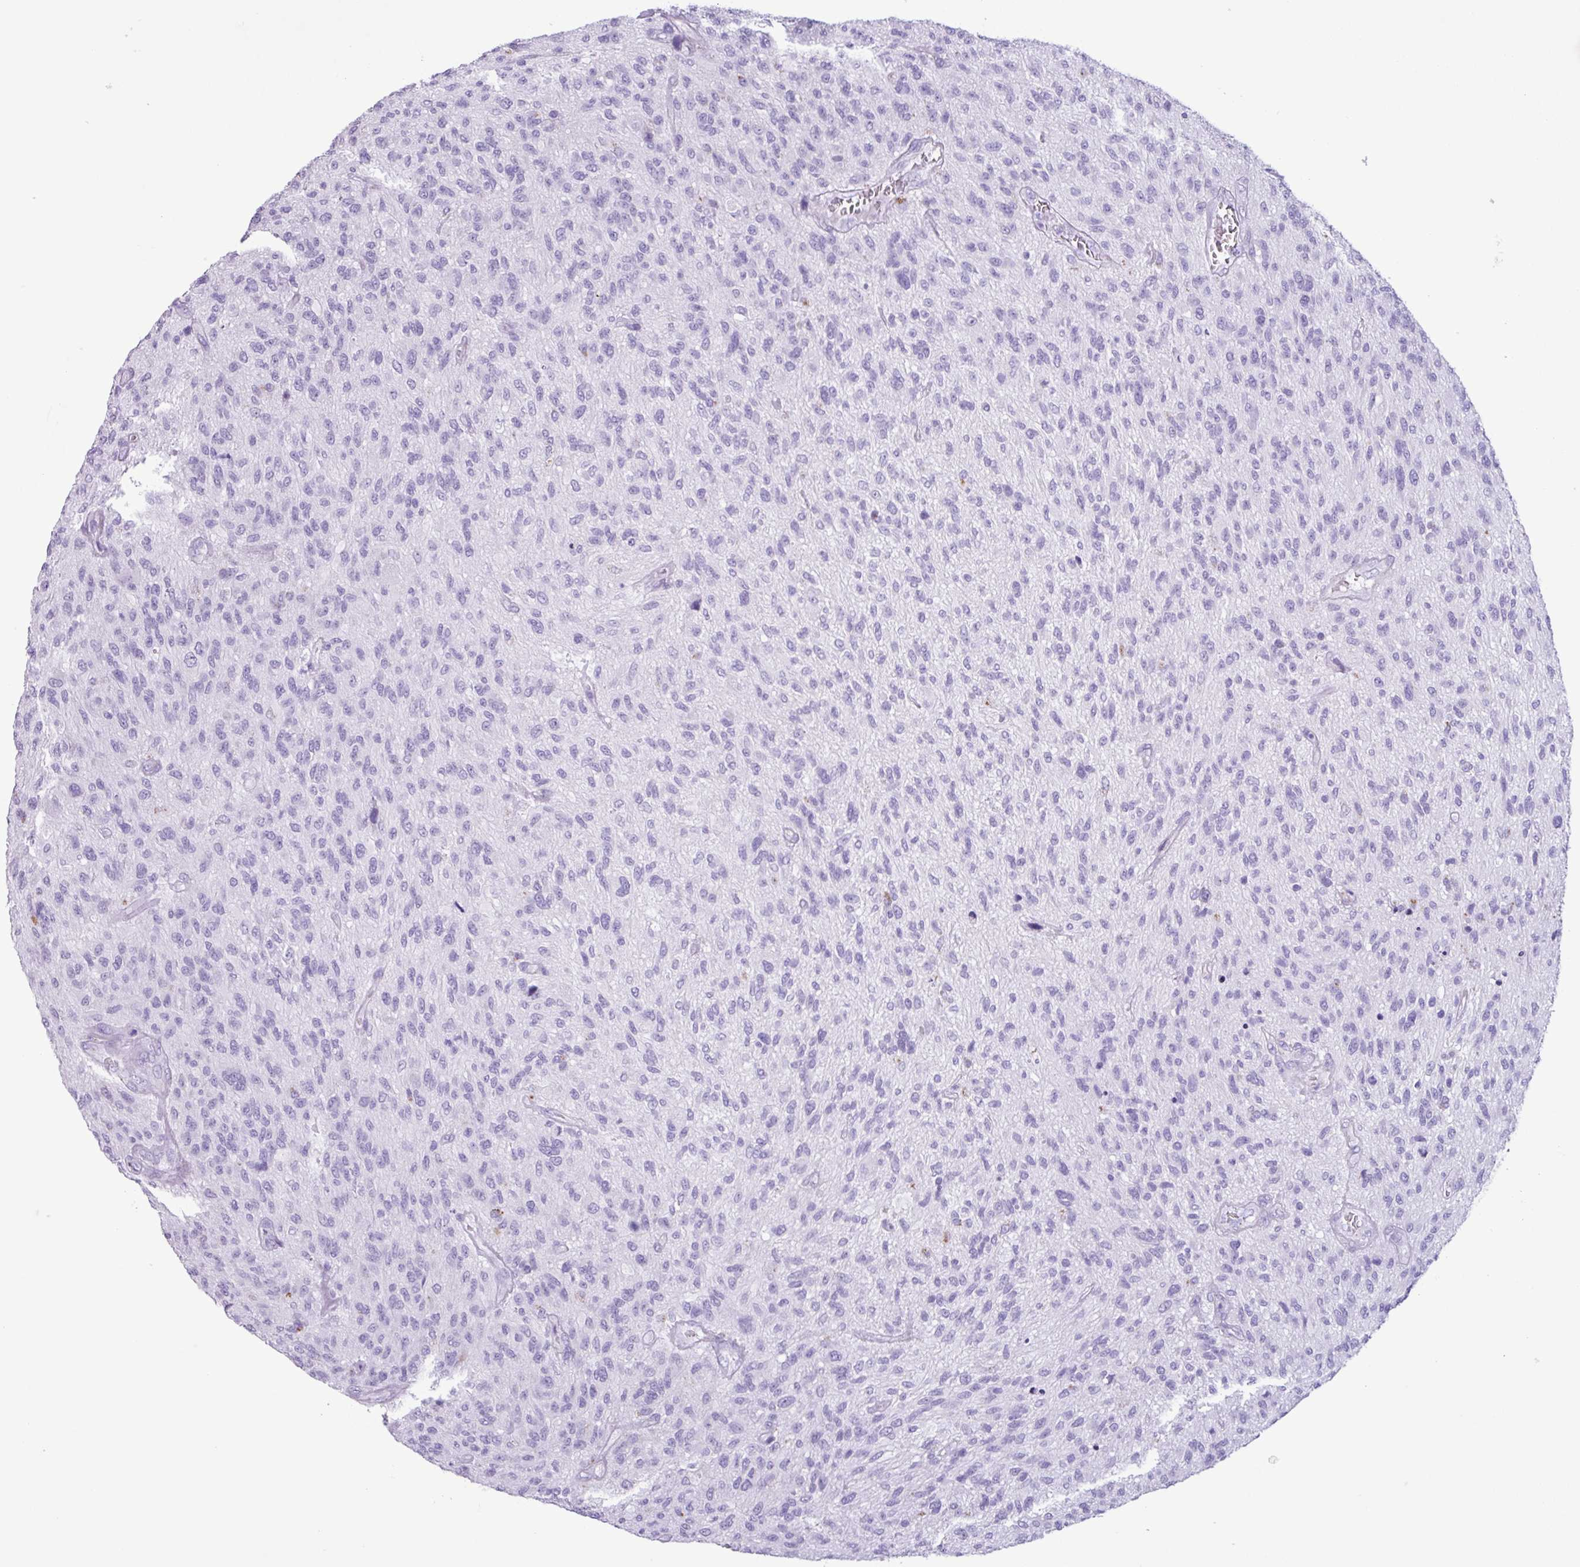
{"staining": {"intensity": "negative", "quantity": "none", "location": "none"}, "tissue": "glioma", "cell_type": "Tumor cells", "image_type": "cancer", "snomed": [{"axis": "morphology", "description": "Glioma, malignant, High grade"}, {"axis": "topography", "description": "Brain"}], "caption": "Tumor cells are negative for protein expression in human glioma.", "gene": "AGO3", "patient": {"sex": "male", "age": 47}}